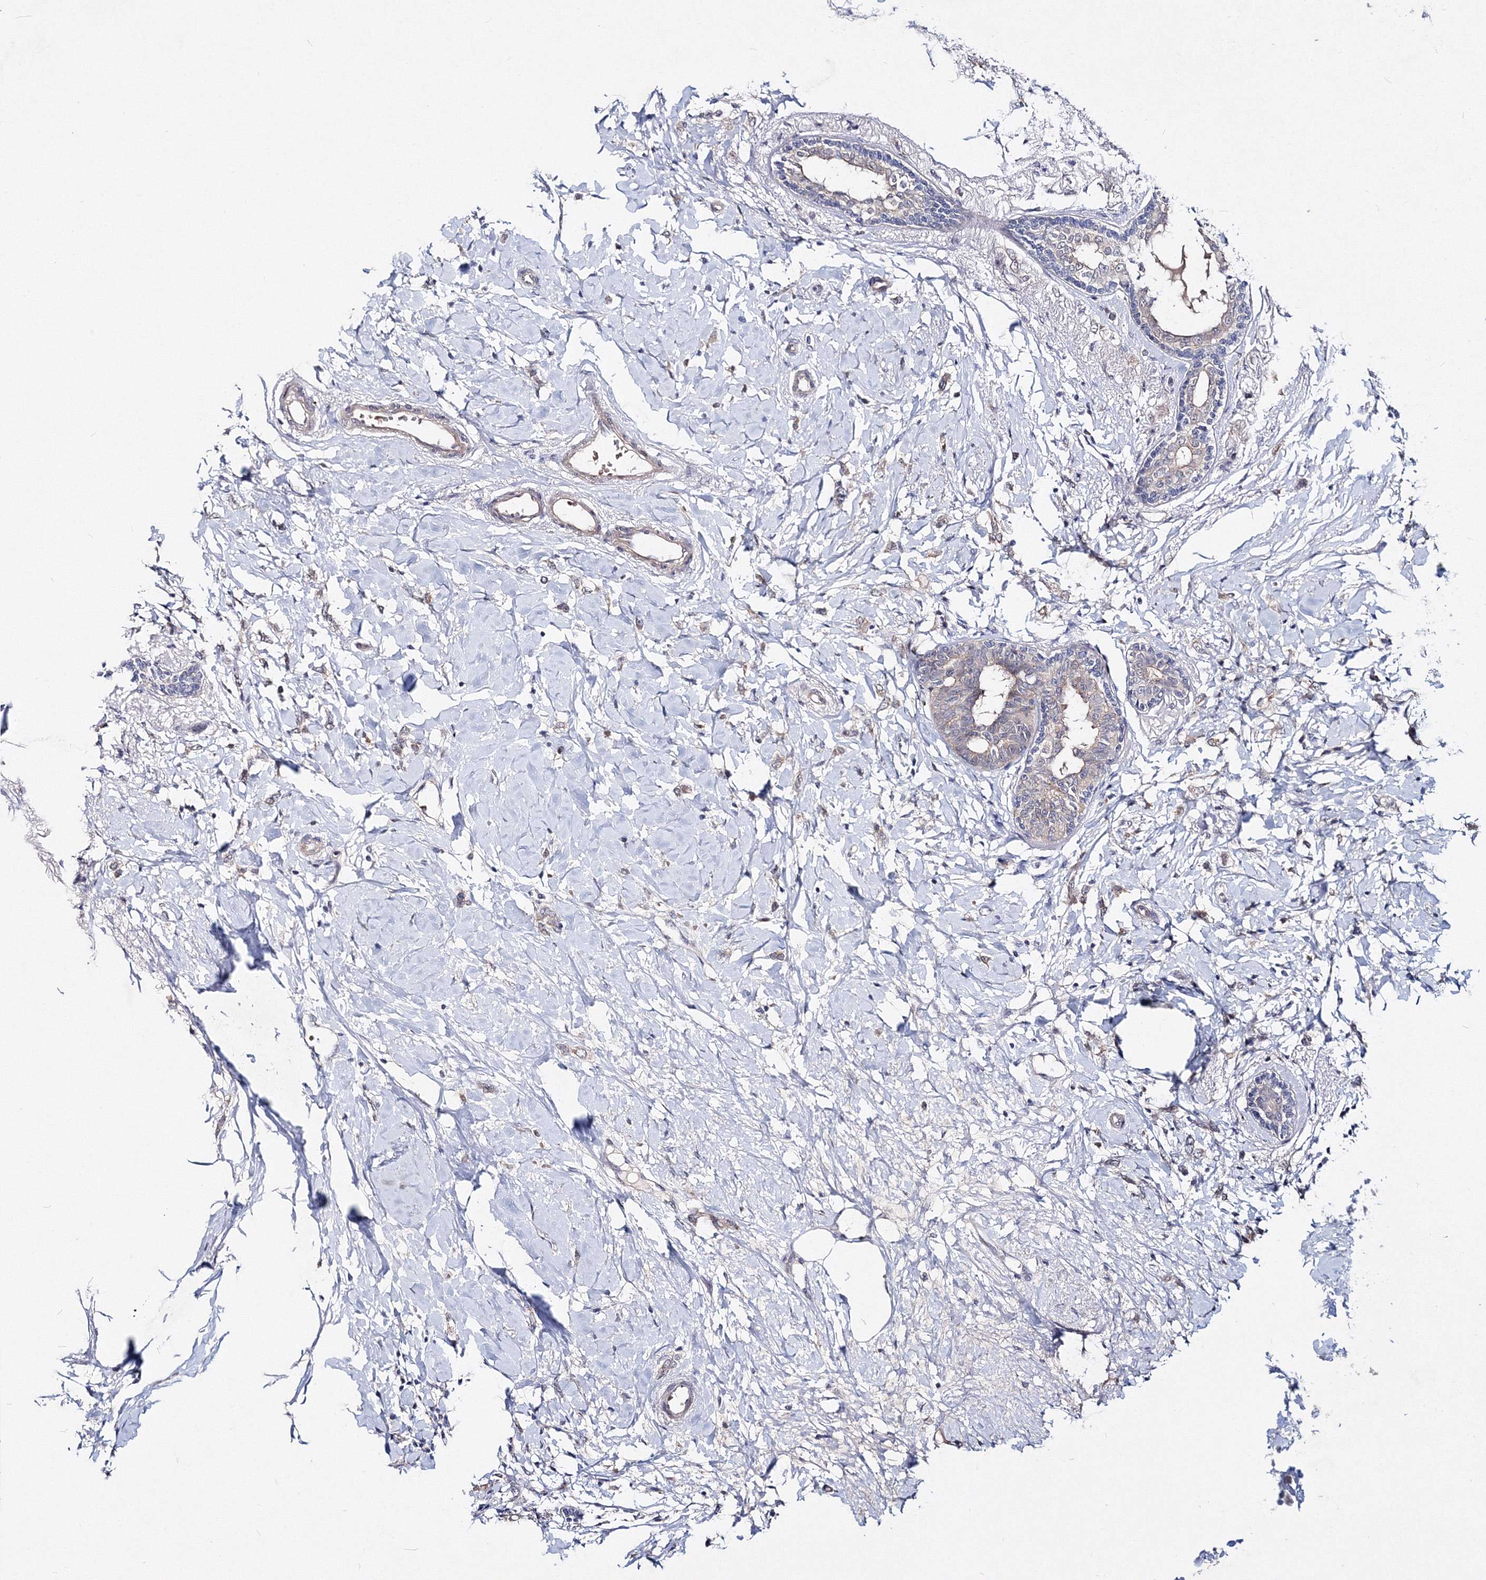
{"staining": {"intensity": "negative", "quantity": "none", "location": "none"}, "tissue": "breast cancer", "cell_type": "Tumor cells", "image_type": "cancer", "snomed": [{"axis": "morphology", "description": "Normal tissue, NOS"}, {"axis": "morphology", "description": "Lobular carcinoma"}, {"axis": "topography", "description": "Breast"}], "caption": "A photomicrograph of human breast lobular carcinoma is negative for staining in tumor cells. (Brightfield microscopy of DAB (3,3'-diaminobenzidine) IHC at high magnification).", "gene": "C11orf52", "patient": {"sex": "female", "age": 47}}